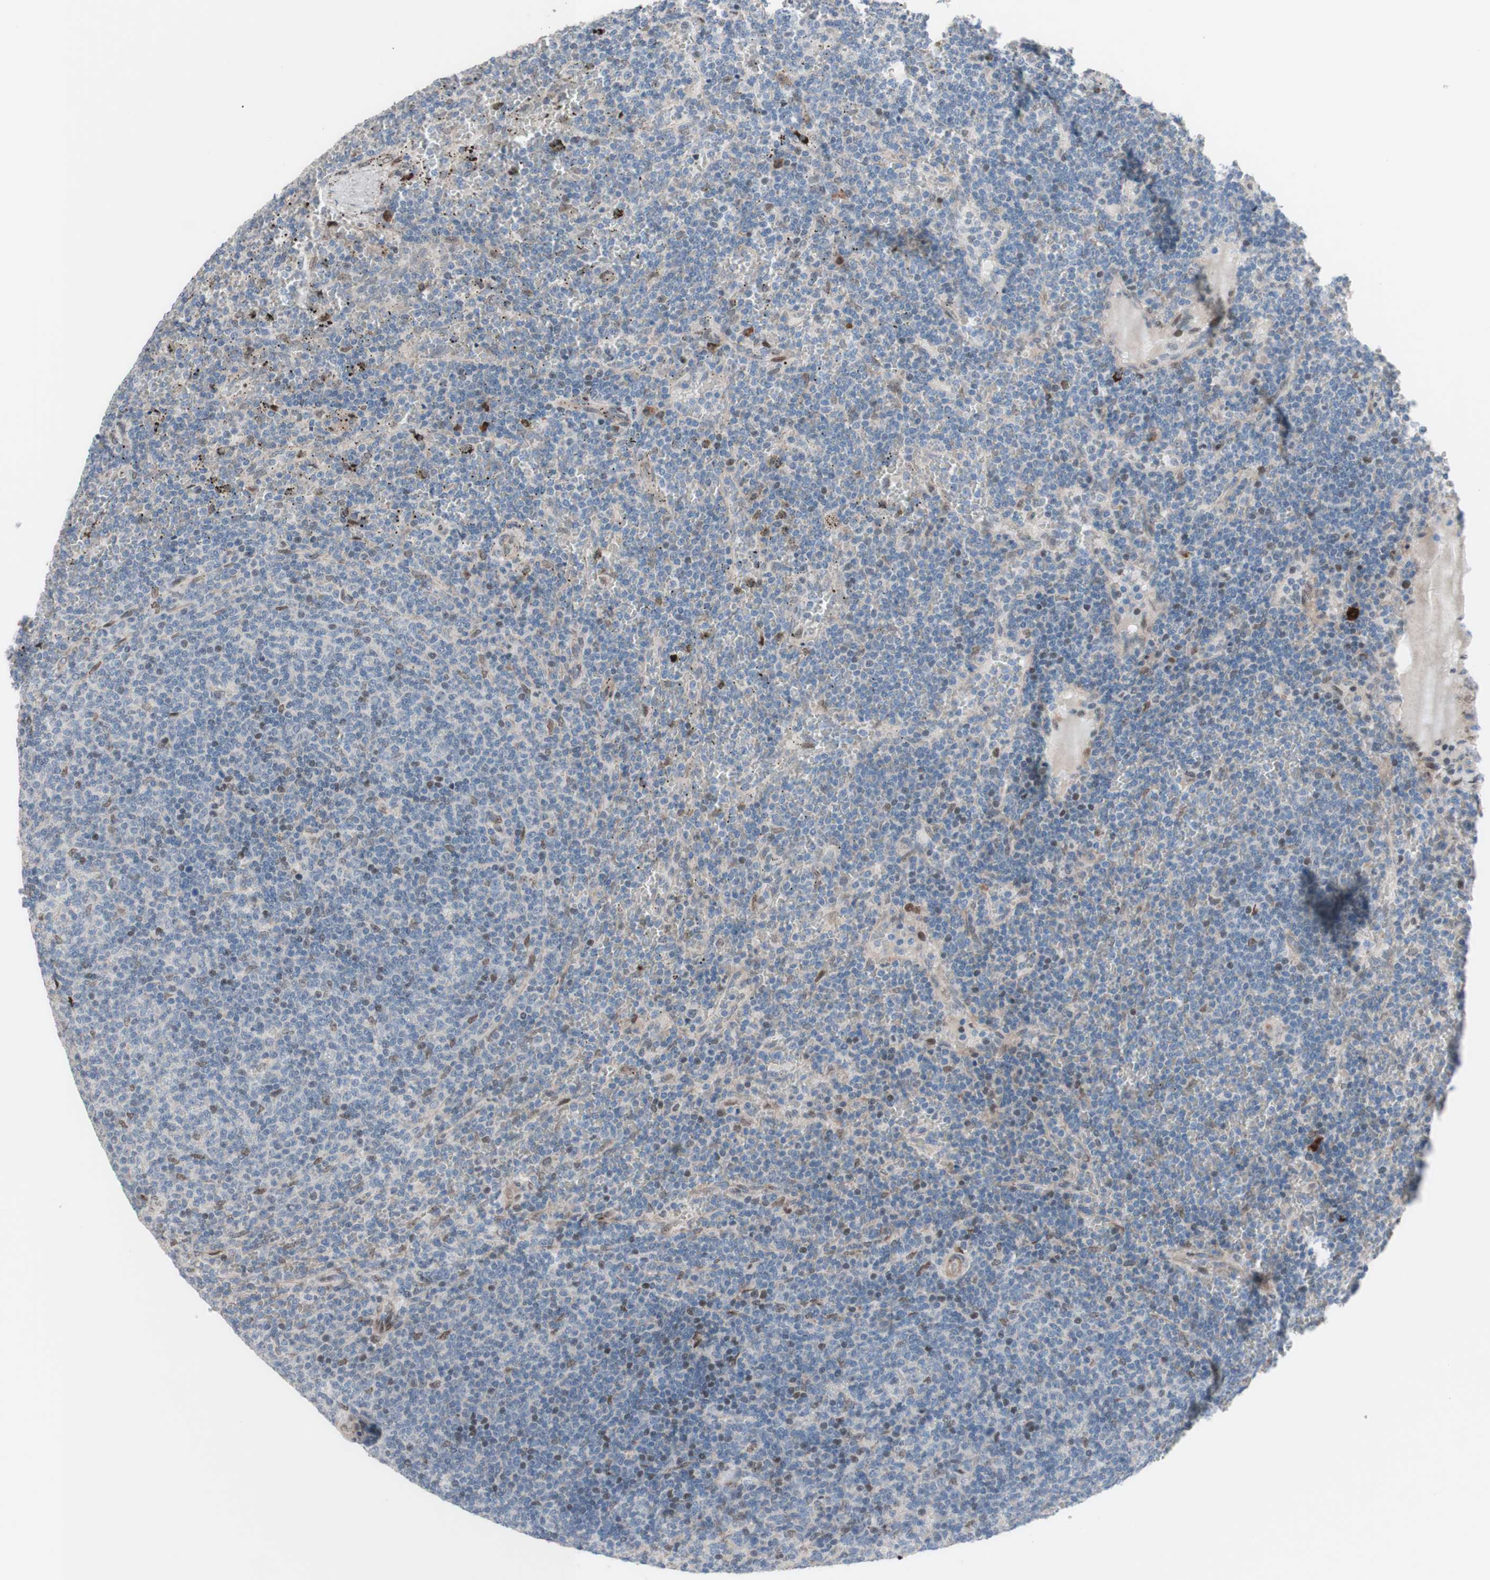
{"staining": {"intensity": "weak", "quantity": "<25%", "location": "nuclear"}, "tissue": "lymphoma", "cell_type": "Tumor cells", "image_type": "cancer", "snomed": [{"axis": "morphology", "description": "Malignant lymphoma, non-Hodgkin's type, Low grade"}, {"axis": "topography", "description": "Spleen"}], "caption": "The photomicrograph shows no significant positivity in tumor cells of malignant lymphoma, non-Hodgkin's type (low-grade).", "gene": "PHTF2", "patient": {"sex": "female", "age": 50}}